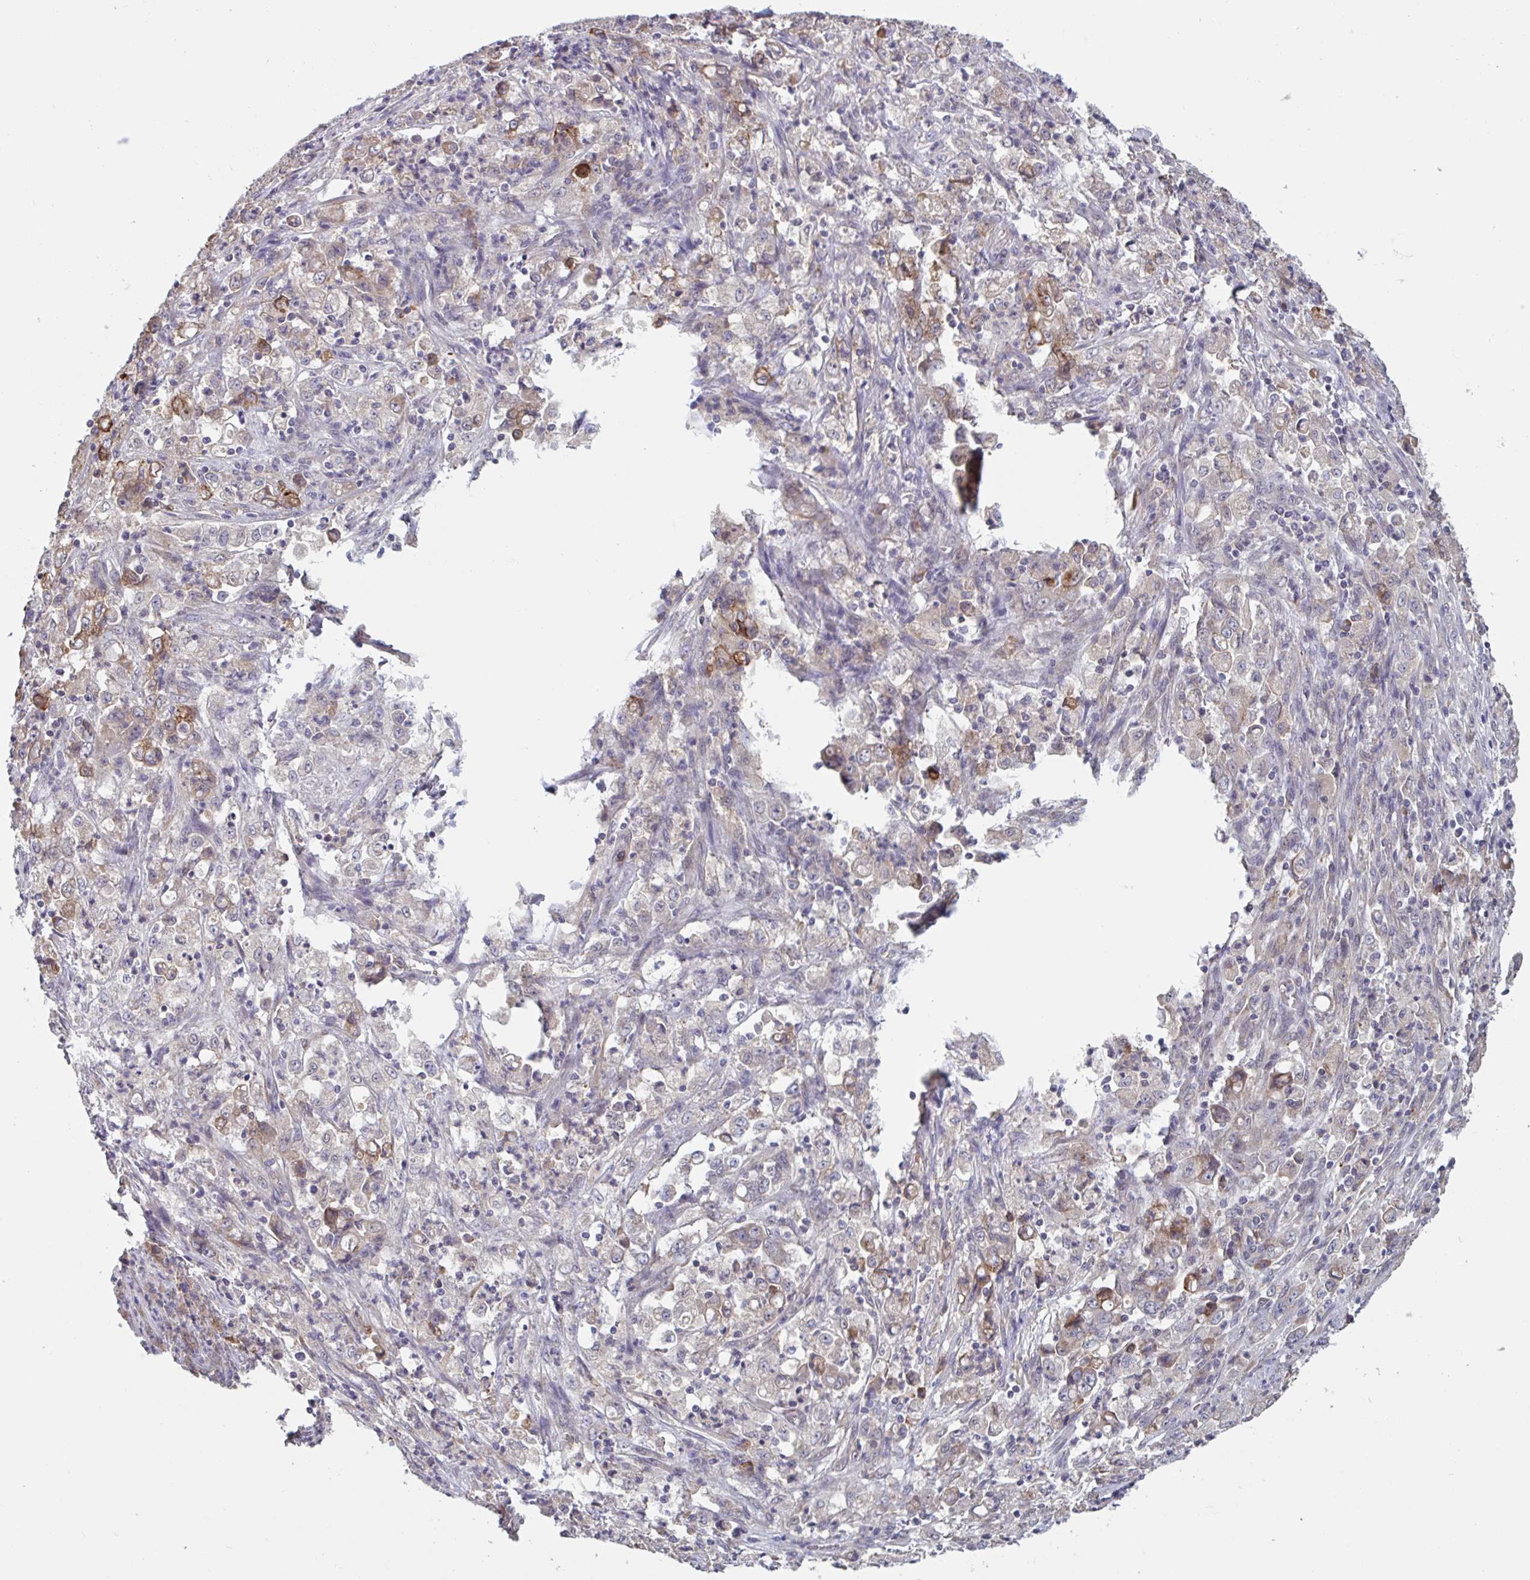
{"staining": {"intensity": "moderate", "quantity": "<25%", "location": "cytoplasmic/membranous"}, "tissue": "stomach cancer", "cell_type": "Tumor cells", "image_type": "cancer", "snomed": [{"axis": "morphology", "description": "Adenocarcinoma, NOS"}, {"axis": "topography", "description": "Stomach, lower"}], "caption": "Moderate cytoplasmic/membranous protein staining is identified in about <25% of tumor cells in adenocarcinoma (stomach).", "gene": "CD1E", "patient": {"sex": "female", "age": 71}}